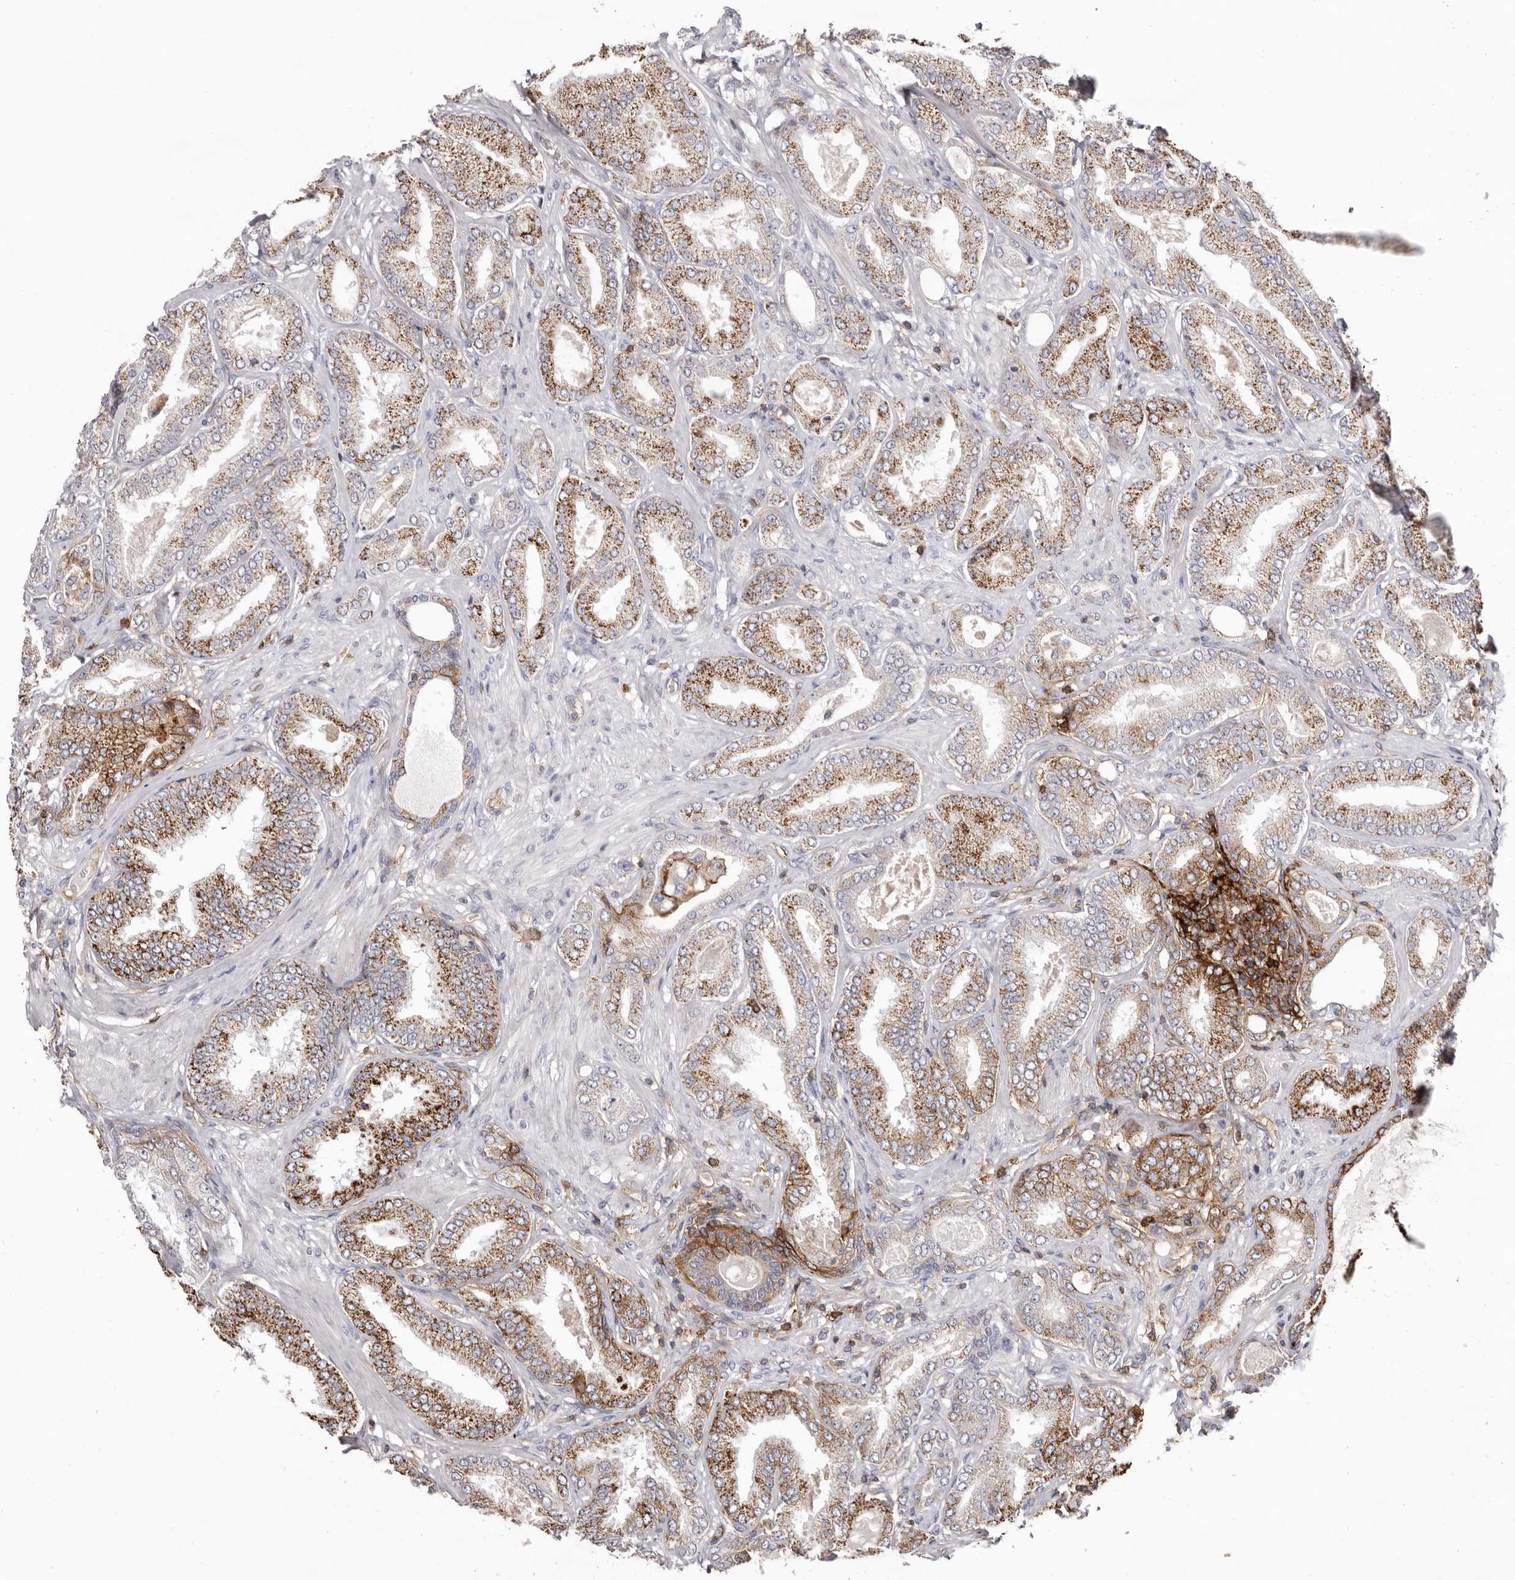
{"staining": {"intensity": "moderate", "quantity": ">75%", "location": "cytoplasmic/membranous"}, "tissue": "prostate cancer", "cell_type": "Tumor cells", "image_type": "cancer", "snomed": [{"axis": "morphology", "description": "Adenocarcinoma, Low grade"}, {"axis": "topography", "description": "Prostate"}], "caption": "This histopathology image displays immunohistochemistry staining of human adenocarcinoma (low-grade) (prostate), with medium moderate cytoplasmic/membranous positivity in about >75% of tumor cells.", "gene": "MMACHC", "patient": {"sex": "male", "age": 63}}